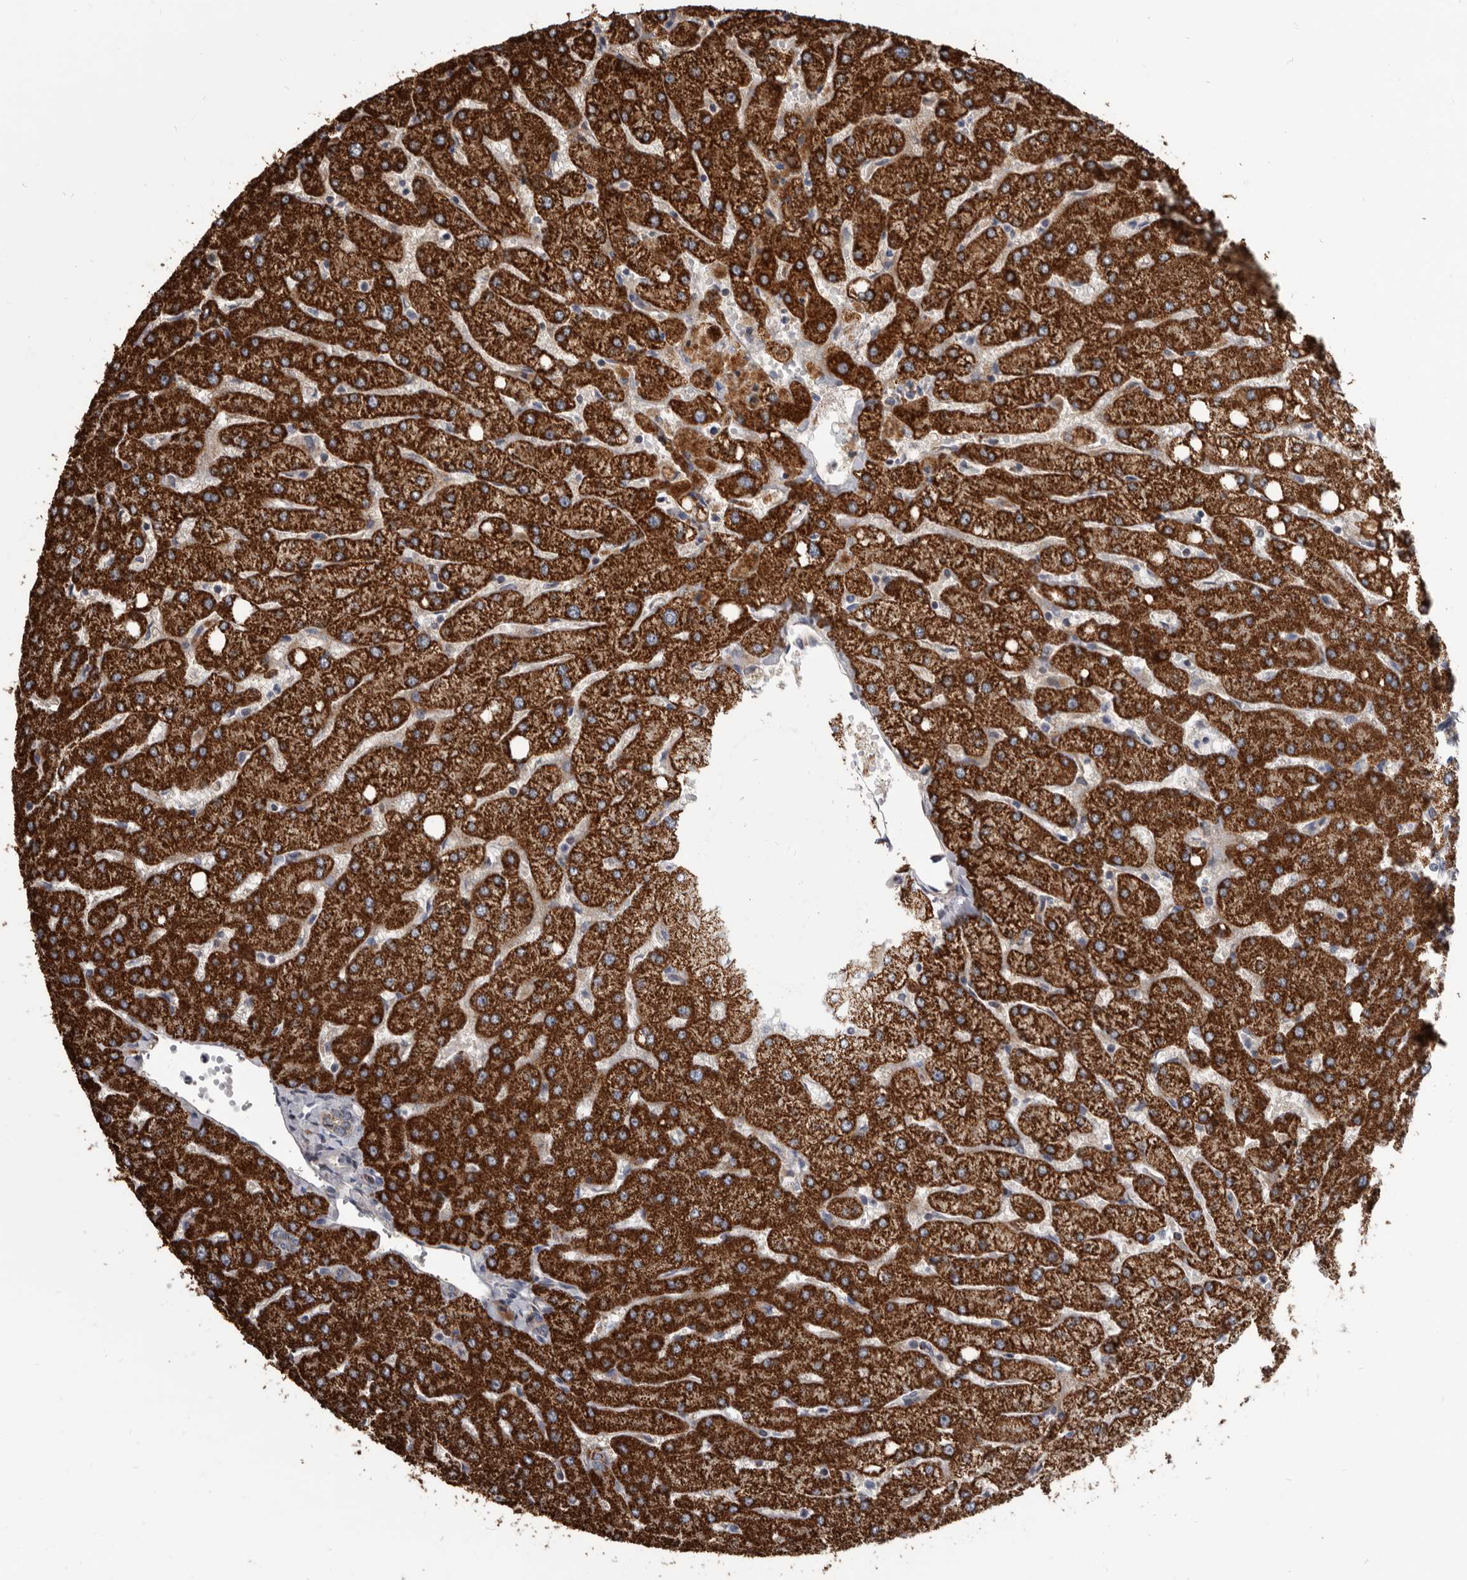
{"staining": {"intensity": "weak", "quantity": "<25%", "location": "cytoplasmic/membranous"}, "tissue": "liver", "cell_type": "Cholangiocytes", "image_type": "normal", "snomed": [{"axis": "morphology", "description": "Normal tissue, NOS"}, {"axis": "topography", "description": "Liver"}], "caption": "Human liver stained for a protein using immunohistochemistry reveals no expression in cholangiocytes.", "gene": "ALDH5A1", "patient": {"sex": "female", "age": 54}}